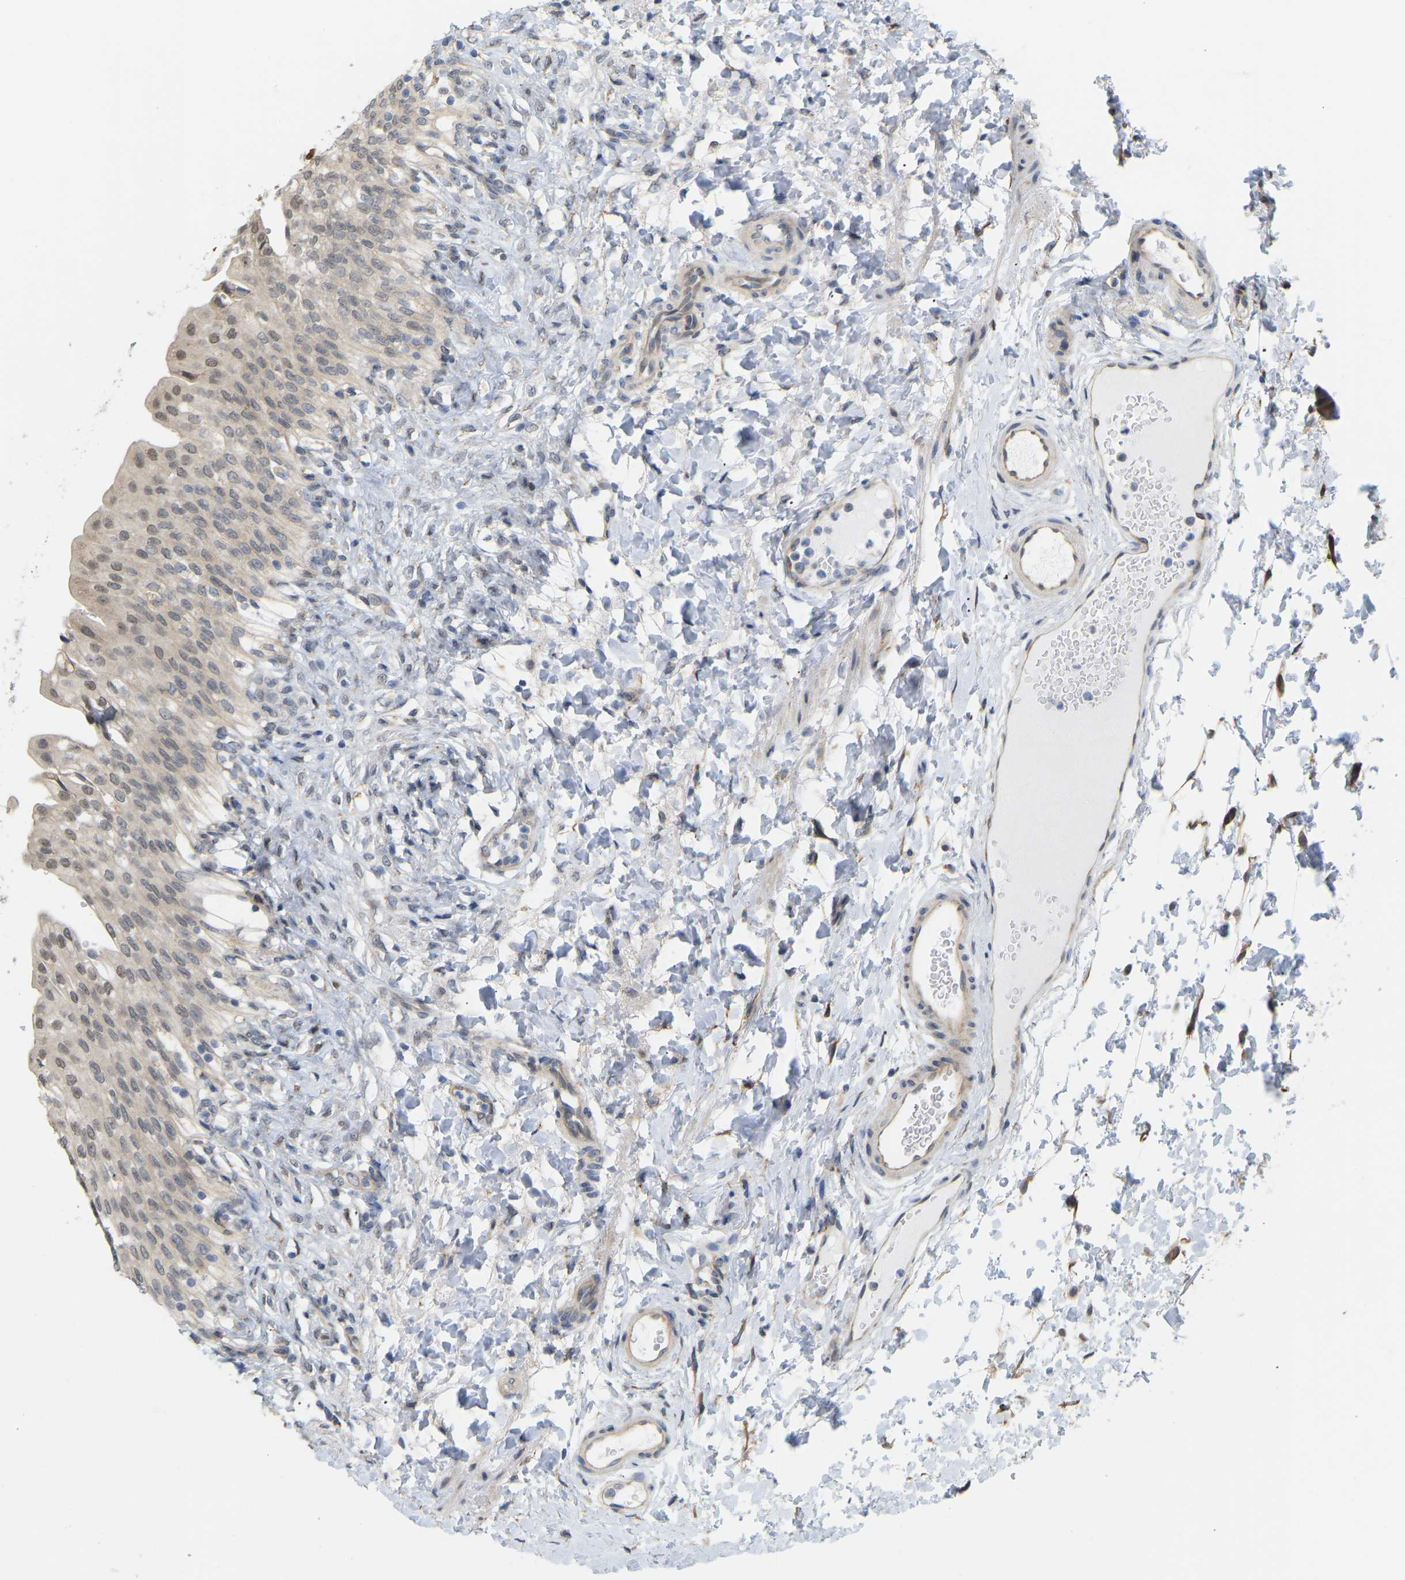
{"staining": {"intensity": "weak", "quantity": "<25%", "location": "cytoplasmic/membranous,nuclear"}, "tissue": "urinary bladder", "cell_type": "Urothelial cells", "image_type": "normal", "snomed": [{"axis": "morphology", "description": "Urothelial carcinoma, High grade"}, {"axis": "topography", "description": "Urinary bladder"}], "caption": "This image is of benign urinary bladder stained with immunohistochemistry to label a protein in brown with the nuclei are counter-stained blue. There is no expression in urothelial cells.", "gene": "BEND3", "patient": {"sex": "male", "age": 46}}